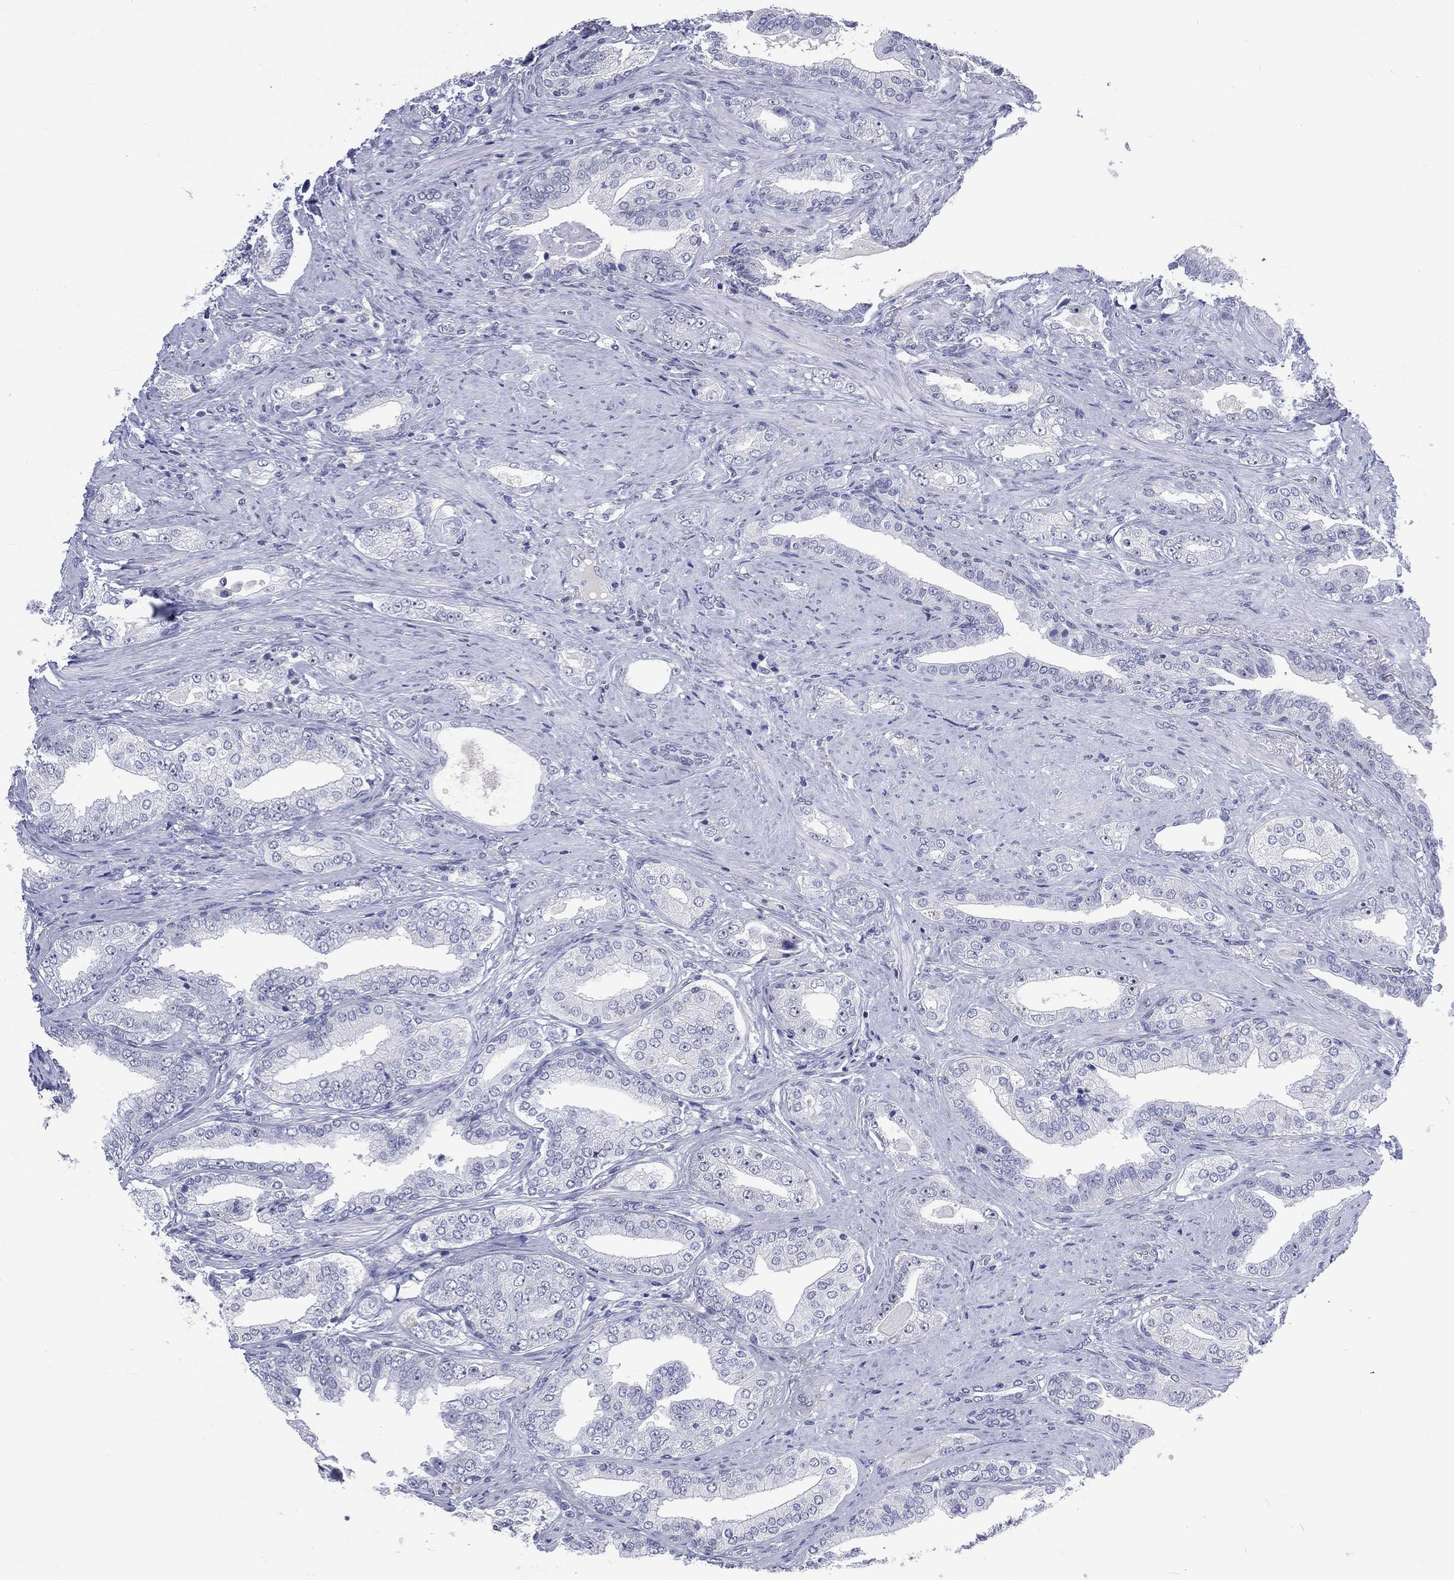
{"staining": {"intensity": "negative", "quantity": "none", "location": "none"}, "tissue": "prostate cancer", "cell_type": "Tumor cells", "image_type": "cancer", "snomed": [{"axis": "morphology", "description": "Adenocarcinoma, Low grade"}, {"axis": "topography", "description": "Prostate and seminal vesicle, NOS"}], "caption": "Immunohistochemical staining of human prostate cancer (adenocarcinoma (low-grade)) displays no significant positivity in tumor cells.", "gene": "SSX1", "patient": {"sex": "male", "age": 61}}